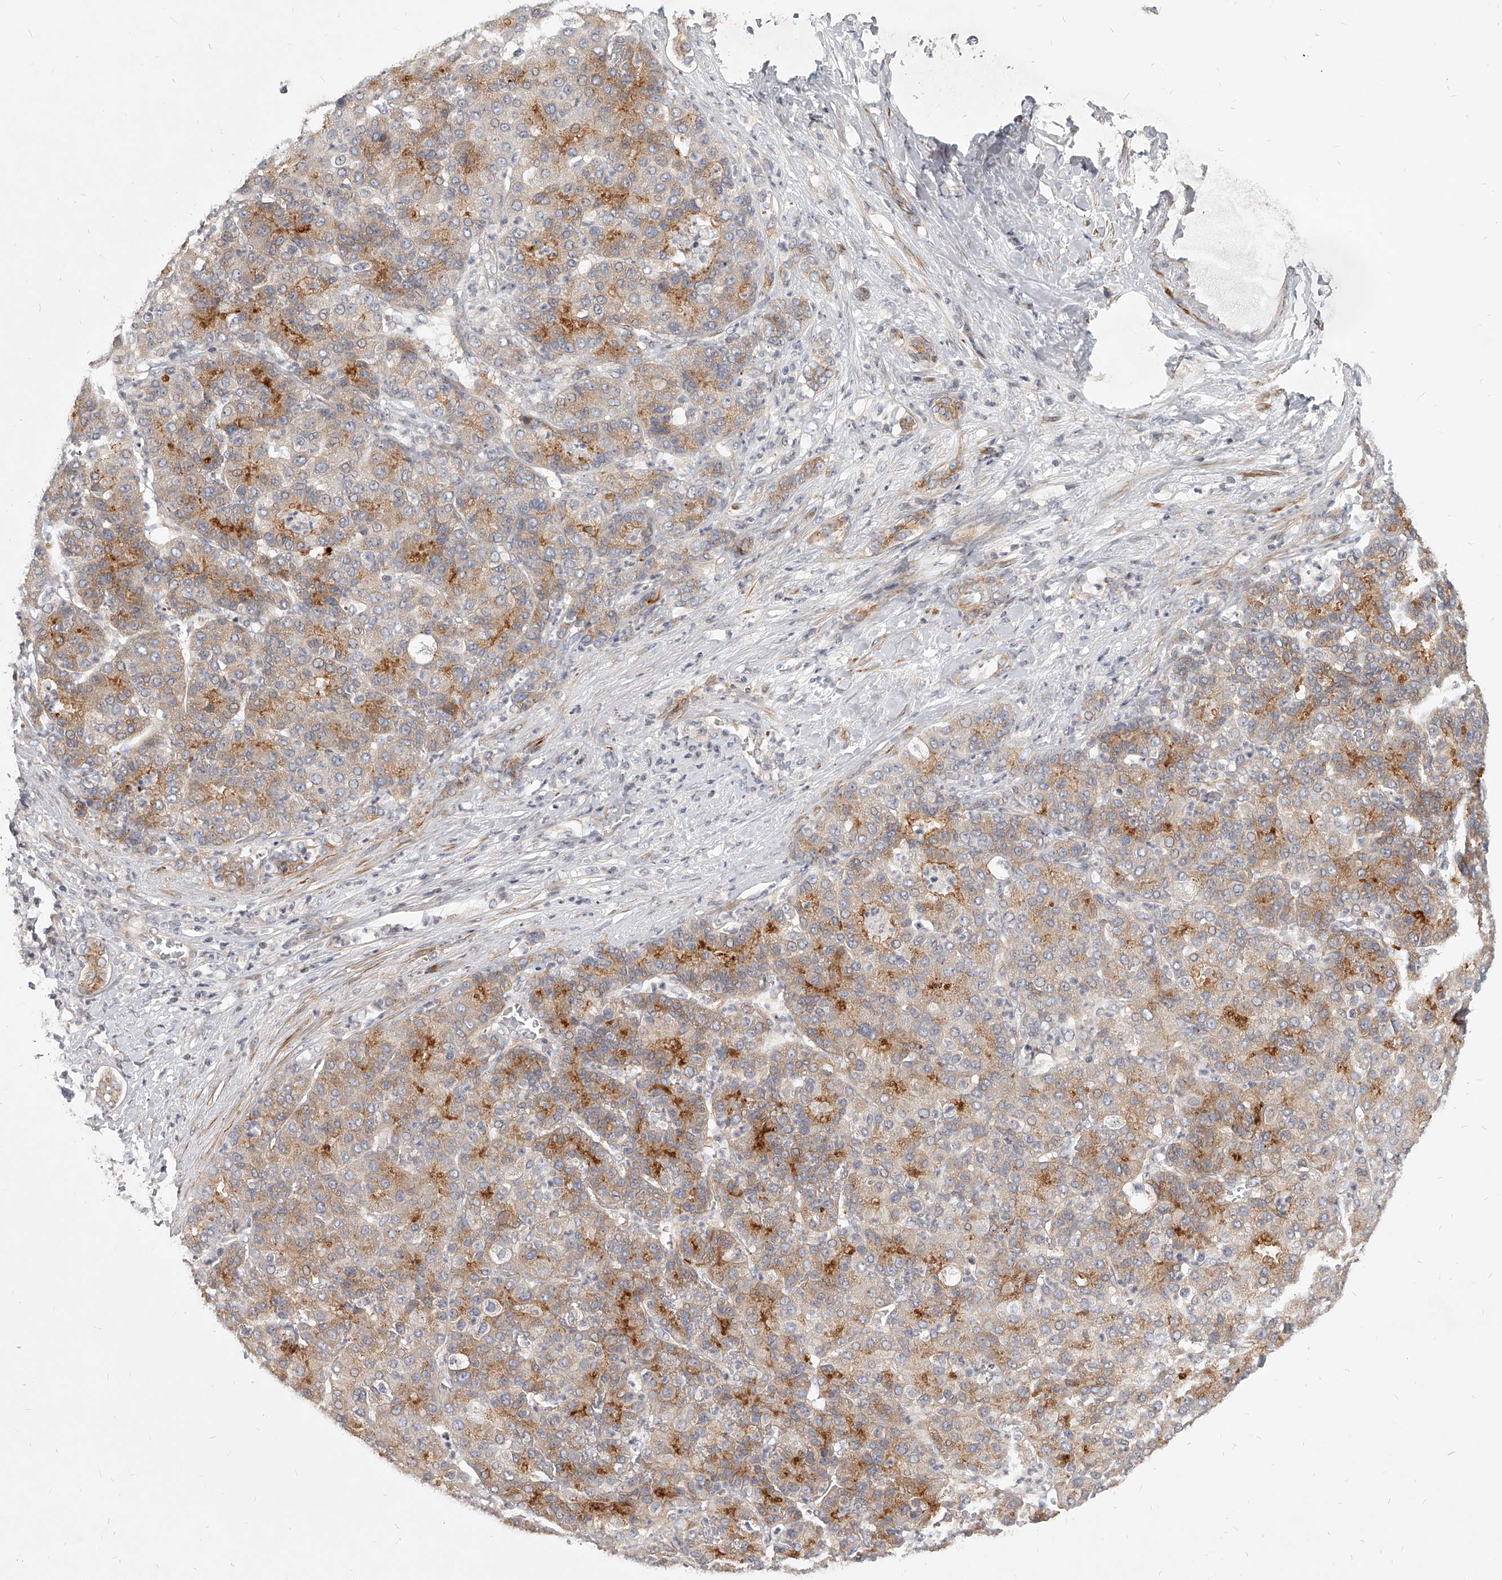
{"staining": {"intensity": "moderate", "quantity": "25%-75%", "location": "cytoplasmic/membranous"}, "tissue": "liver cancer", "cell_type": "Tumor cells", "image_type": "cancer", "snomed": [{"axis": "morphology", "description": "Carcinoma, Hepatocellular, NOS"}, {"axis": "topography", "description": "Liver"}], "caption": "This is an image of immunohistochemistry staining of hepatocellular carcinoma (liver), which shows moderate expression in the cytoplasmic/membranous of tumor cells.", "gene": "SLC37A1", "patient": {"sex": "male", "age": 65}}